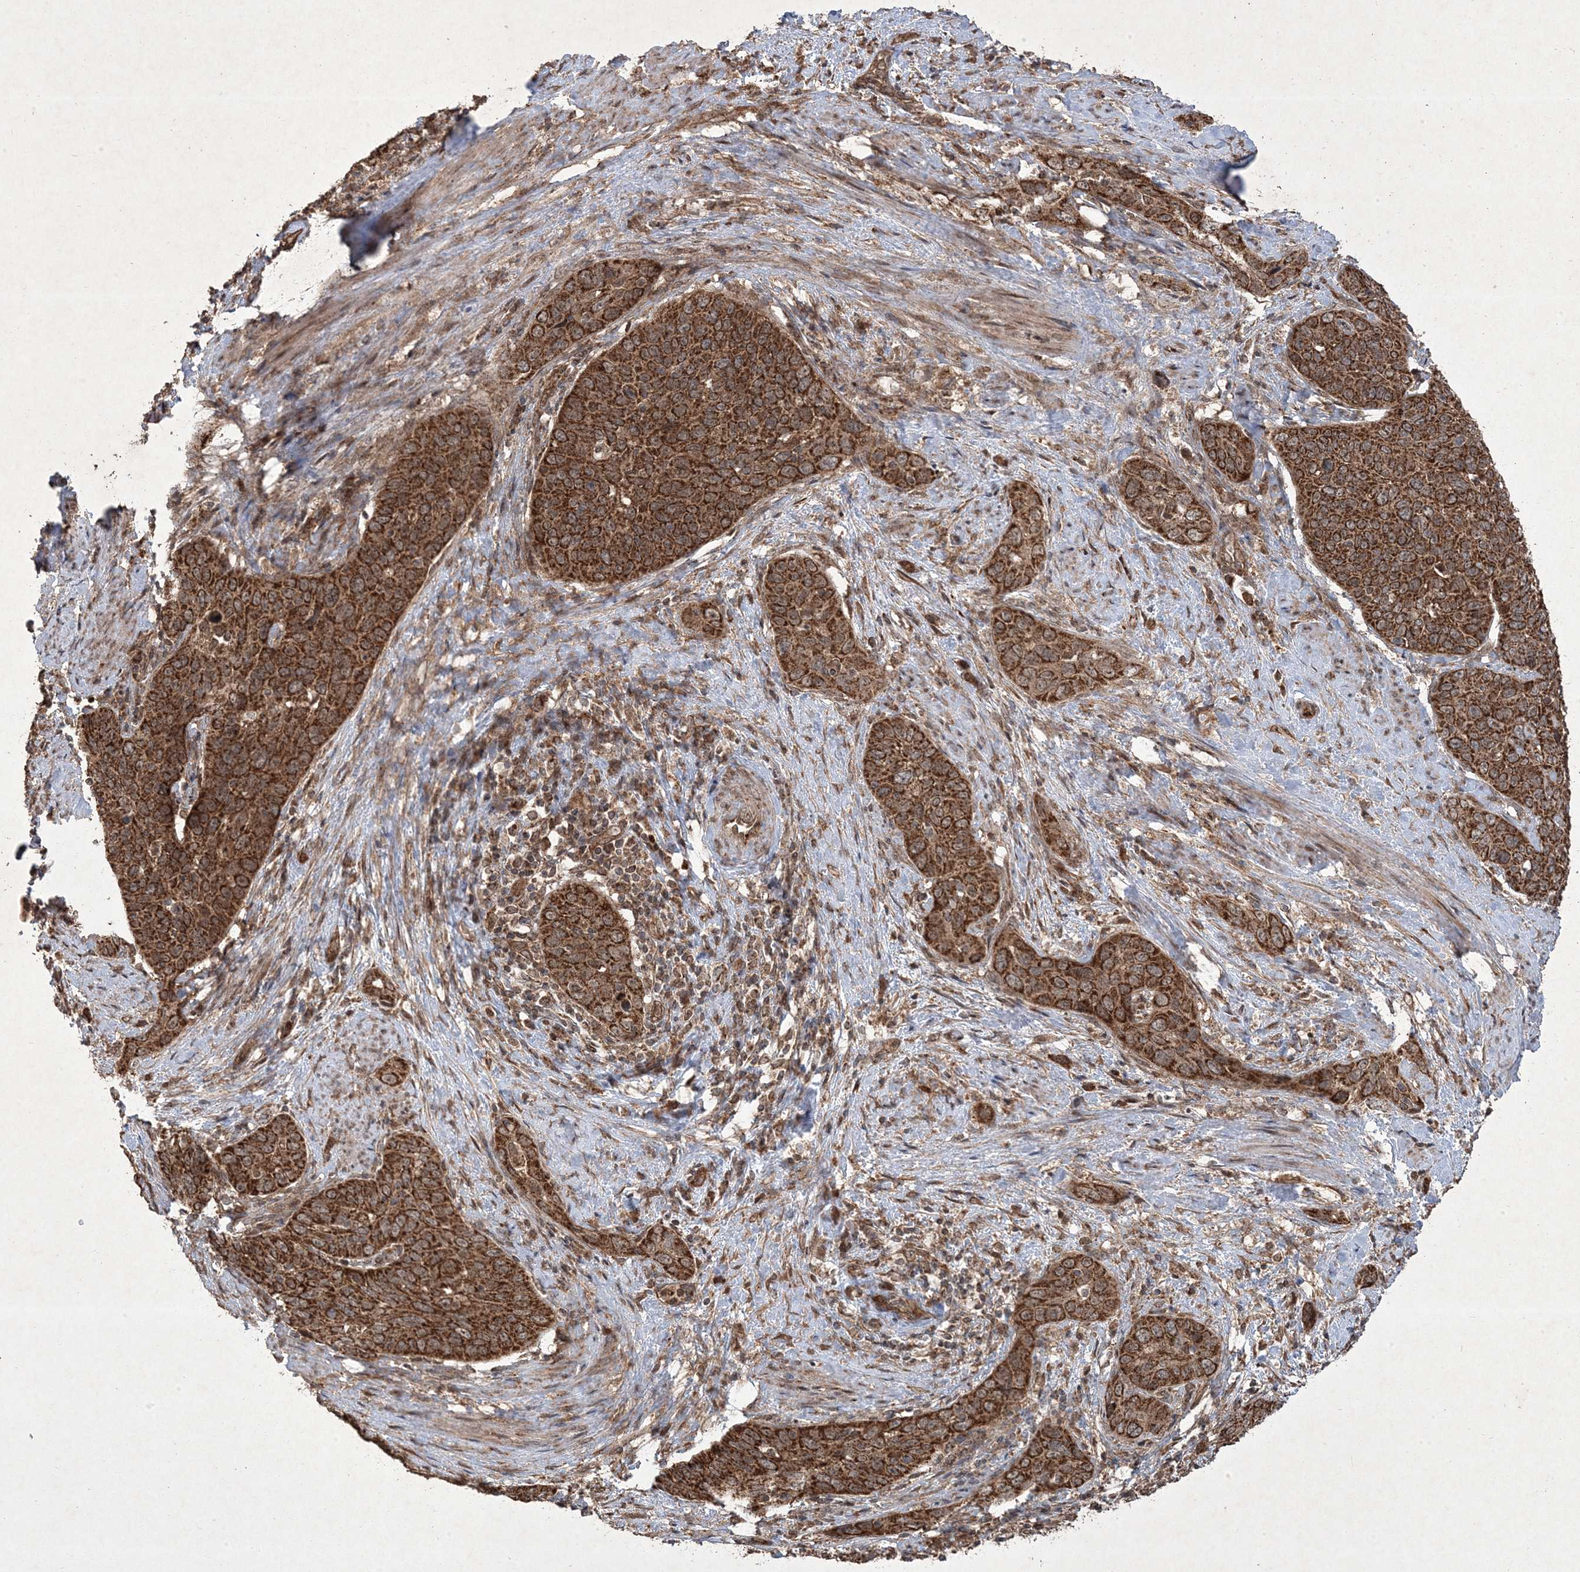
{"staining": {"intensity": "strong", "quantity": ">75%", "location": "cytoplasmic/membranous"}, "tissue": "cervical cancer", "cell_type": "Tumor cells", "image_type": "cancer", "snomed": [{"axis": "morphology", "description": "Squamous cell carcinoma, NOS"}, {"axis": "topography", "description": "Cervix"}], "caption": "Squamous cell carcinoma (cervical) stained with DAB IHC reveals high levels of strong cytoplasmic/membranous positivity in about >75% of tumor cells.", "gene": "PLEKHM2", "patient": {"sex": "female", "age": 60}}